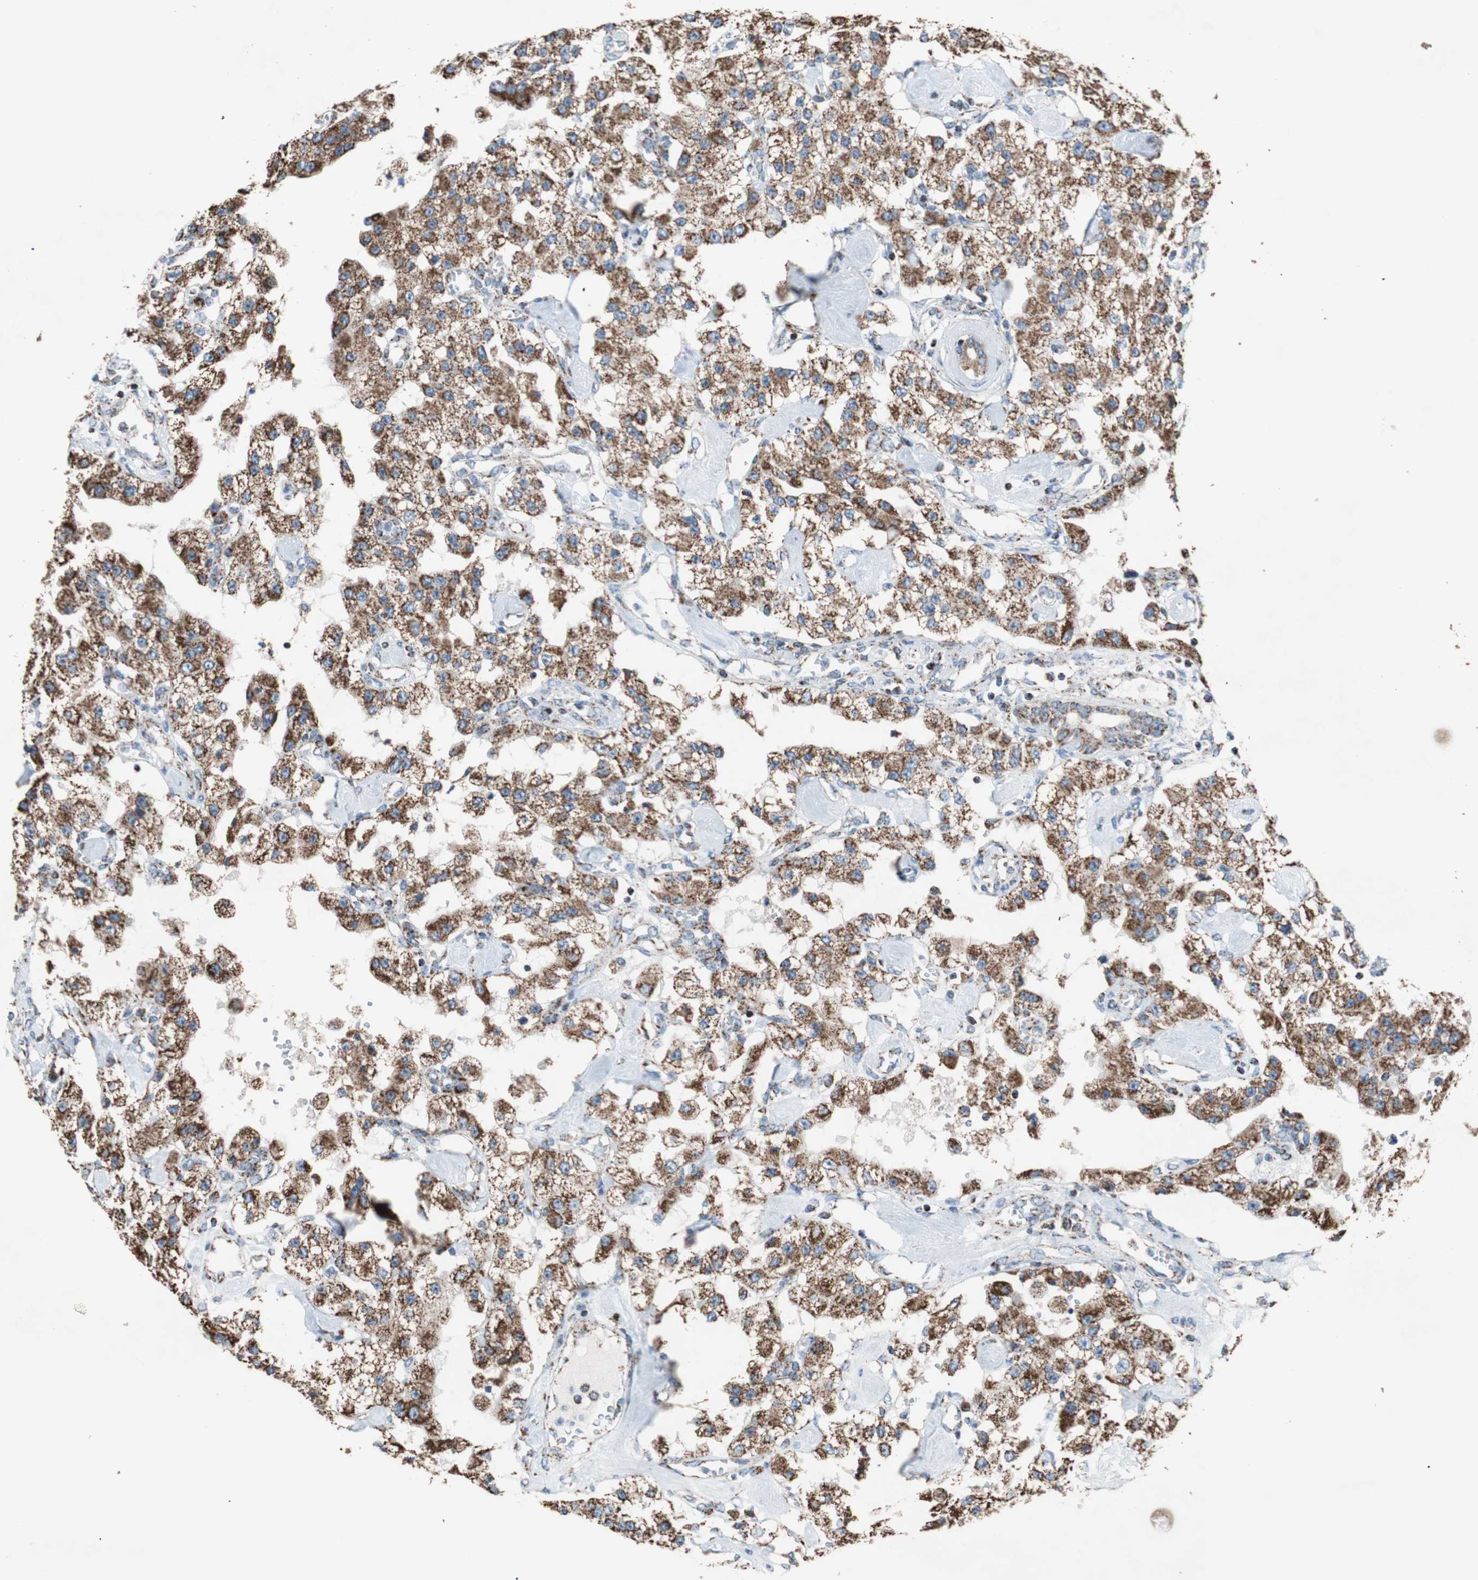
{"staining": {"intensity": "strong", "quantity": ">75%", "location": "cytoplasmic/membranous"}, "tissue": "carcinoid", "cell_type": "Tumor cells", "image_type": "cancer", "snomed": [{"axis": "morphology", "description": "Carcinoid, malignant, NOS"}, {"axis": "topography", "description": "Pancreas"}], "caption": "IHC histopathology image of human malignant carcinoid stained for a protein (brown), which demonstrates high levels of strong cytoplasmic/membranous staining in approximately >75% of tumor cells.", "gene": "PCSK4", "patient": {"sex": "male", "age": 41}}